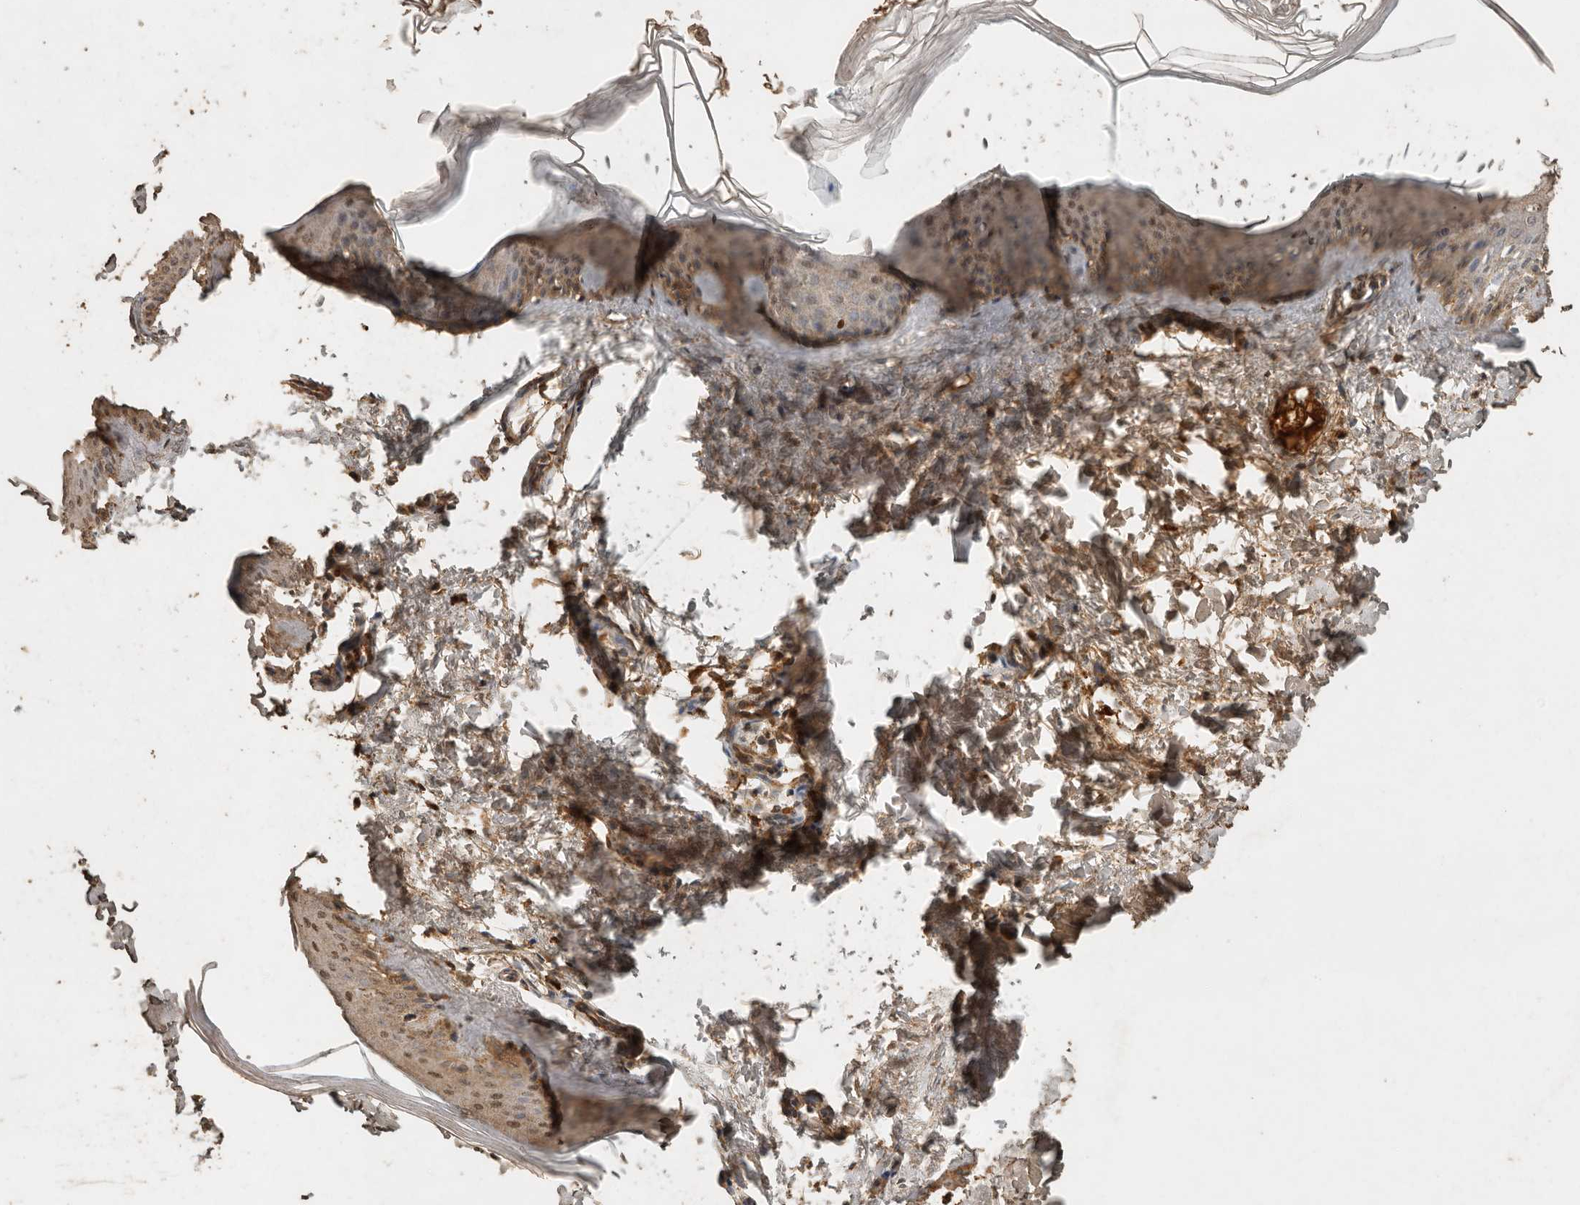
{"staining": {"intensity": "weak", "quantity": ">75%", "location": "cytoplasmic/membranous"}, "tissue": "skin", "cell_type": "Fibroblasts", "image_type": "normal", "snomed": [{"axis": "morphology", "description": "Normal tissue, NOS"}, {"axis": "topography", "description": "Skin"}], "caption": "Immunohistochemistry (DAB (3,3'-diaminobenzidine)) staining of unremarkable skin displays weak cytoplasmic/membranous protein expression in approximately >75% of fibroblasts.", "gene": "CTF1", "patient": {"sex": "female", "age": 27}}